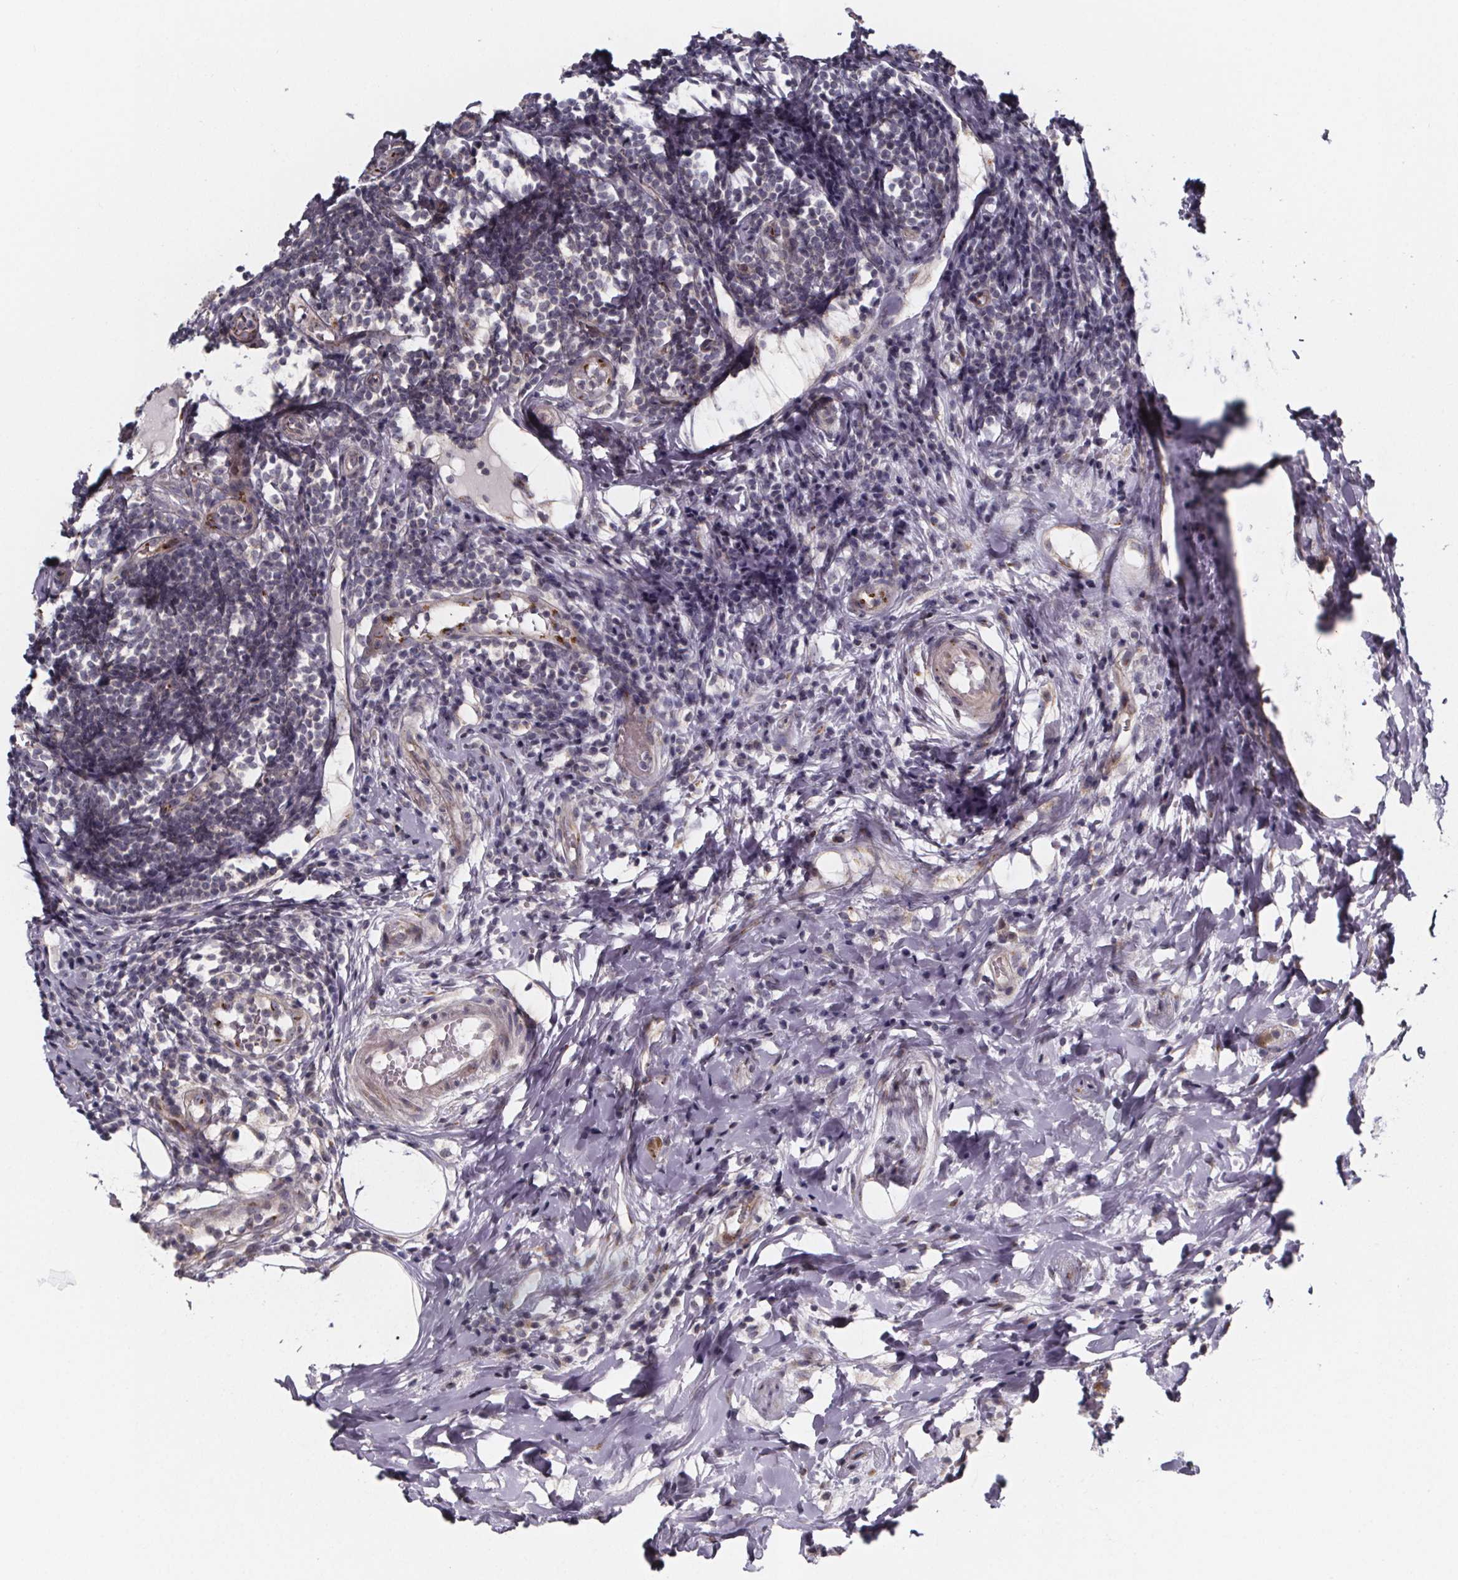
{"staining": {"intensity": "moderate", "quantity": ">75%", "location": "cytoplasmic/membranous"}, "tissue": "appendix", "cell_type": "Glandular cells", "image_type": "normal", "snomed": [{"axis": "morphology", "description": "Normal tissue, NOS"}, {"axis": "morphology", "description": "Inflammation, NOS"}, {"axis": "topography", "description": "Appendix"}], "caption": "IHC of unremarkable appendix demonstrates medium levels of moderate cytoplasmic/membranous positivity in approximately >75% of glandular cells. (Stains: DAB (3,3'-diaminobenzidine) in brown, nuclei in blue, Microscopy: brightfield microscopy at high magnification).", "gene": "NDST1", "patient": {"sex": "male", "age": 16}}